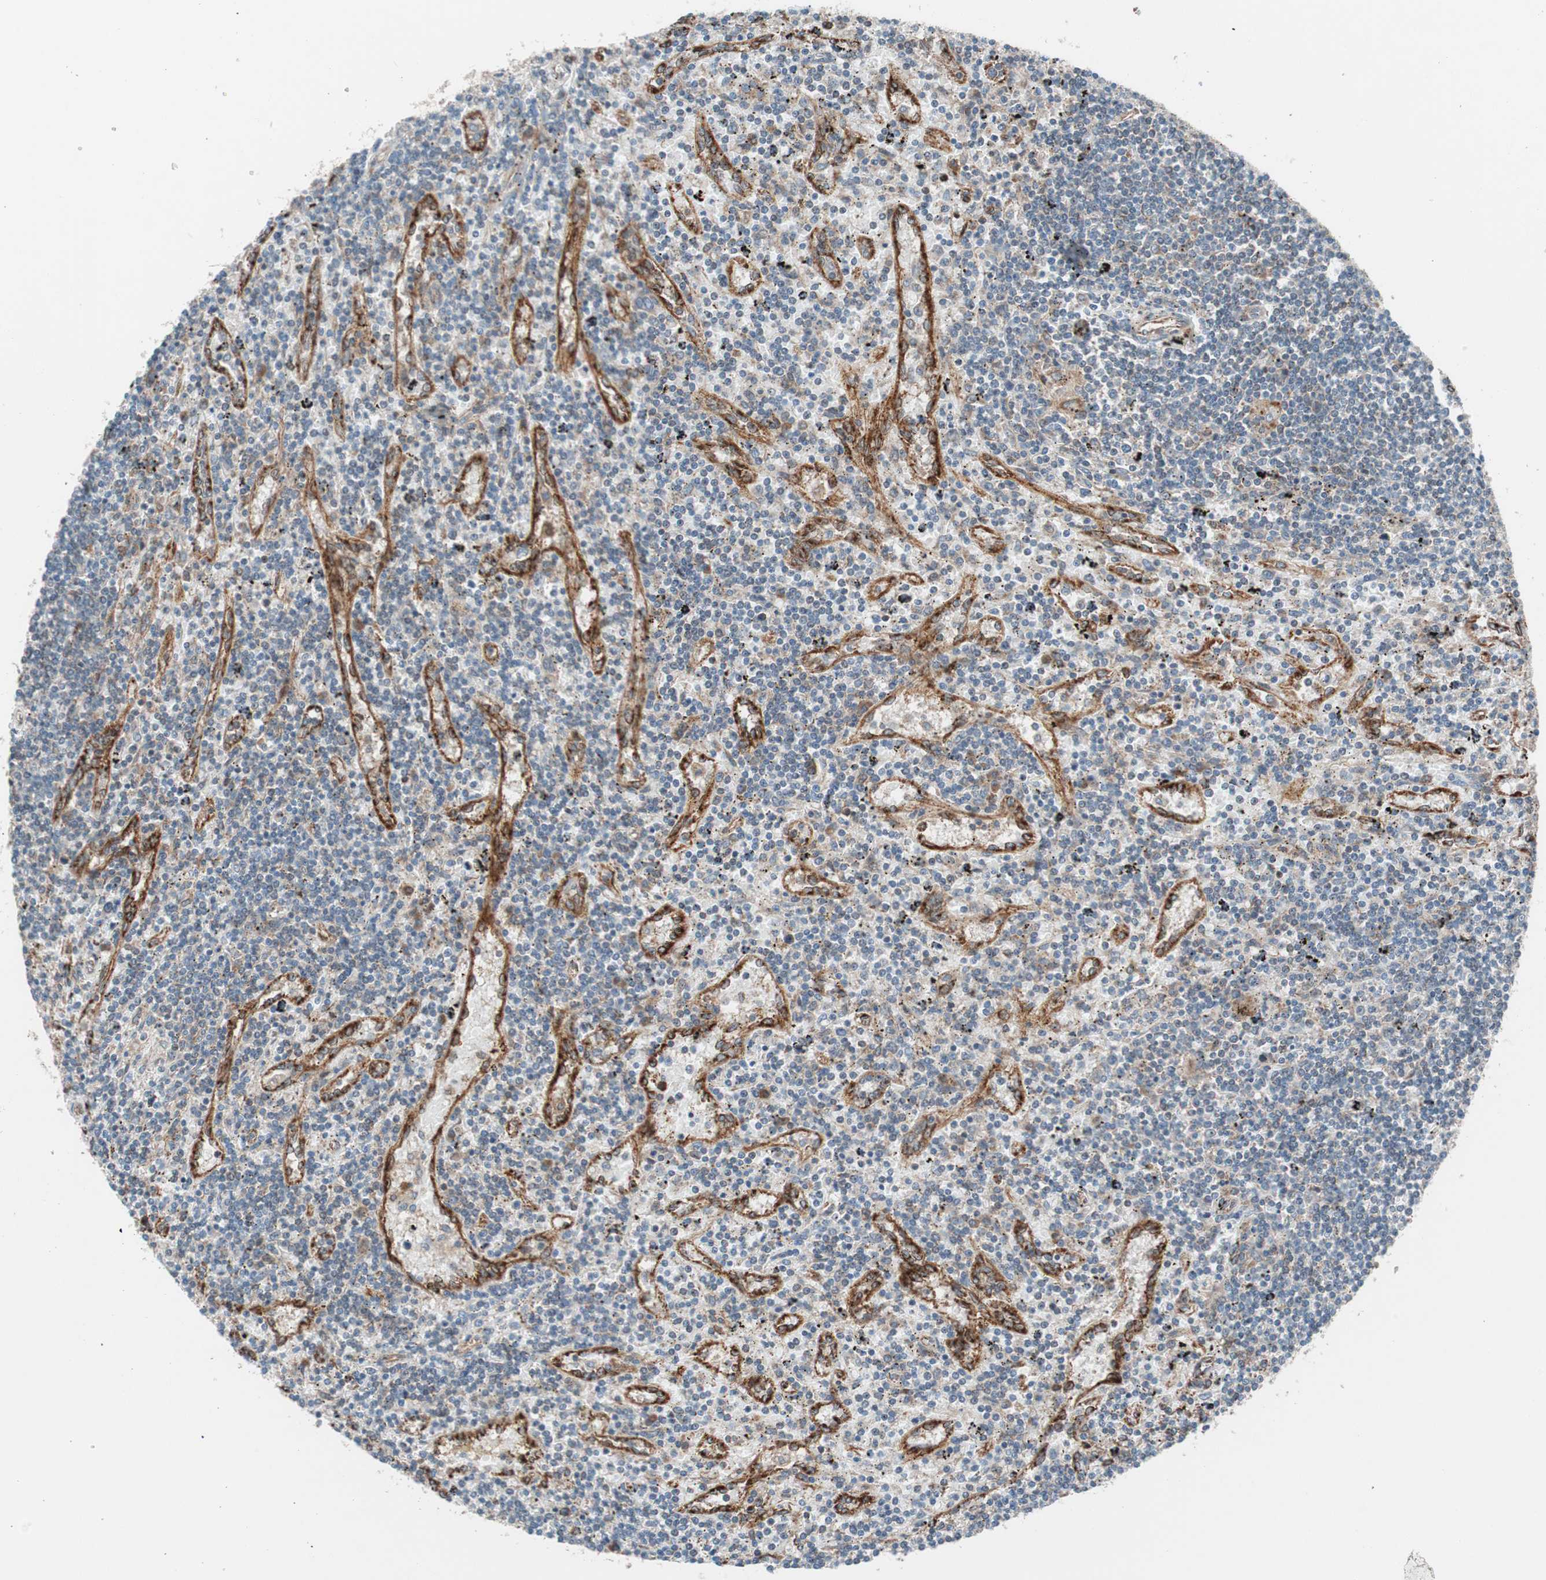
{"staining": {"intensity": "negative", "quantity": "none", "location": "none"}, "tissue": "lymphoma", "cell_type": "Tumor cells", "image_type": "cancer", "snomed": [{"axis": "morphology", "description": "Malignant lymphoma, non-Hodgkin's type, Low grade"}, {"axis": "topography", "description": "Spleen"}], "caption": "DAB immunohistochemical staining of human low-grade malignant lymphoma, non-Hodgkin's type shows no significant expression in tumor cells.", "gene": "CCL14", "patient": {"sex": "male", "age": 76}}